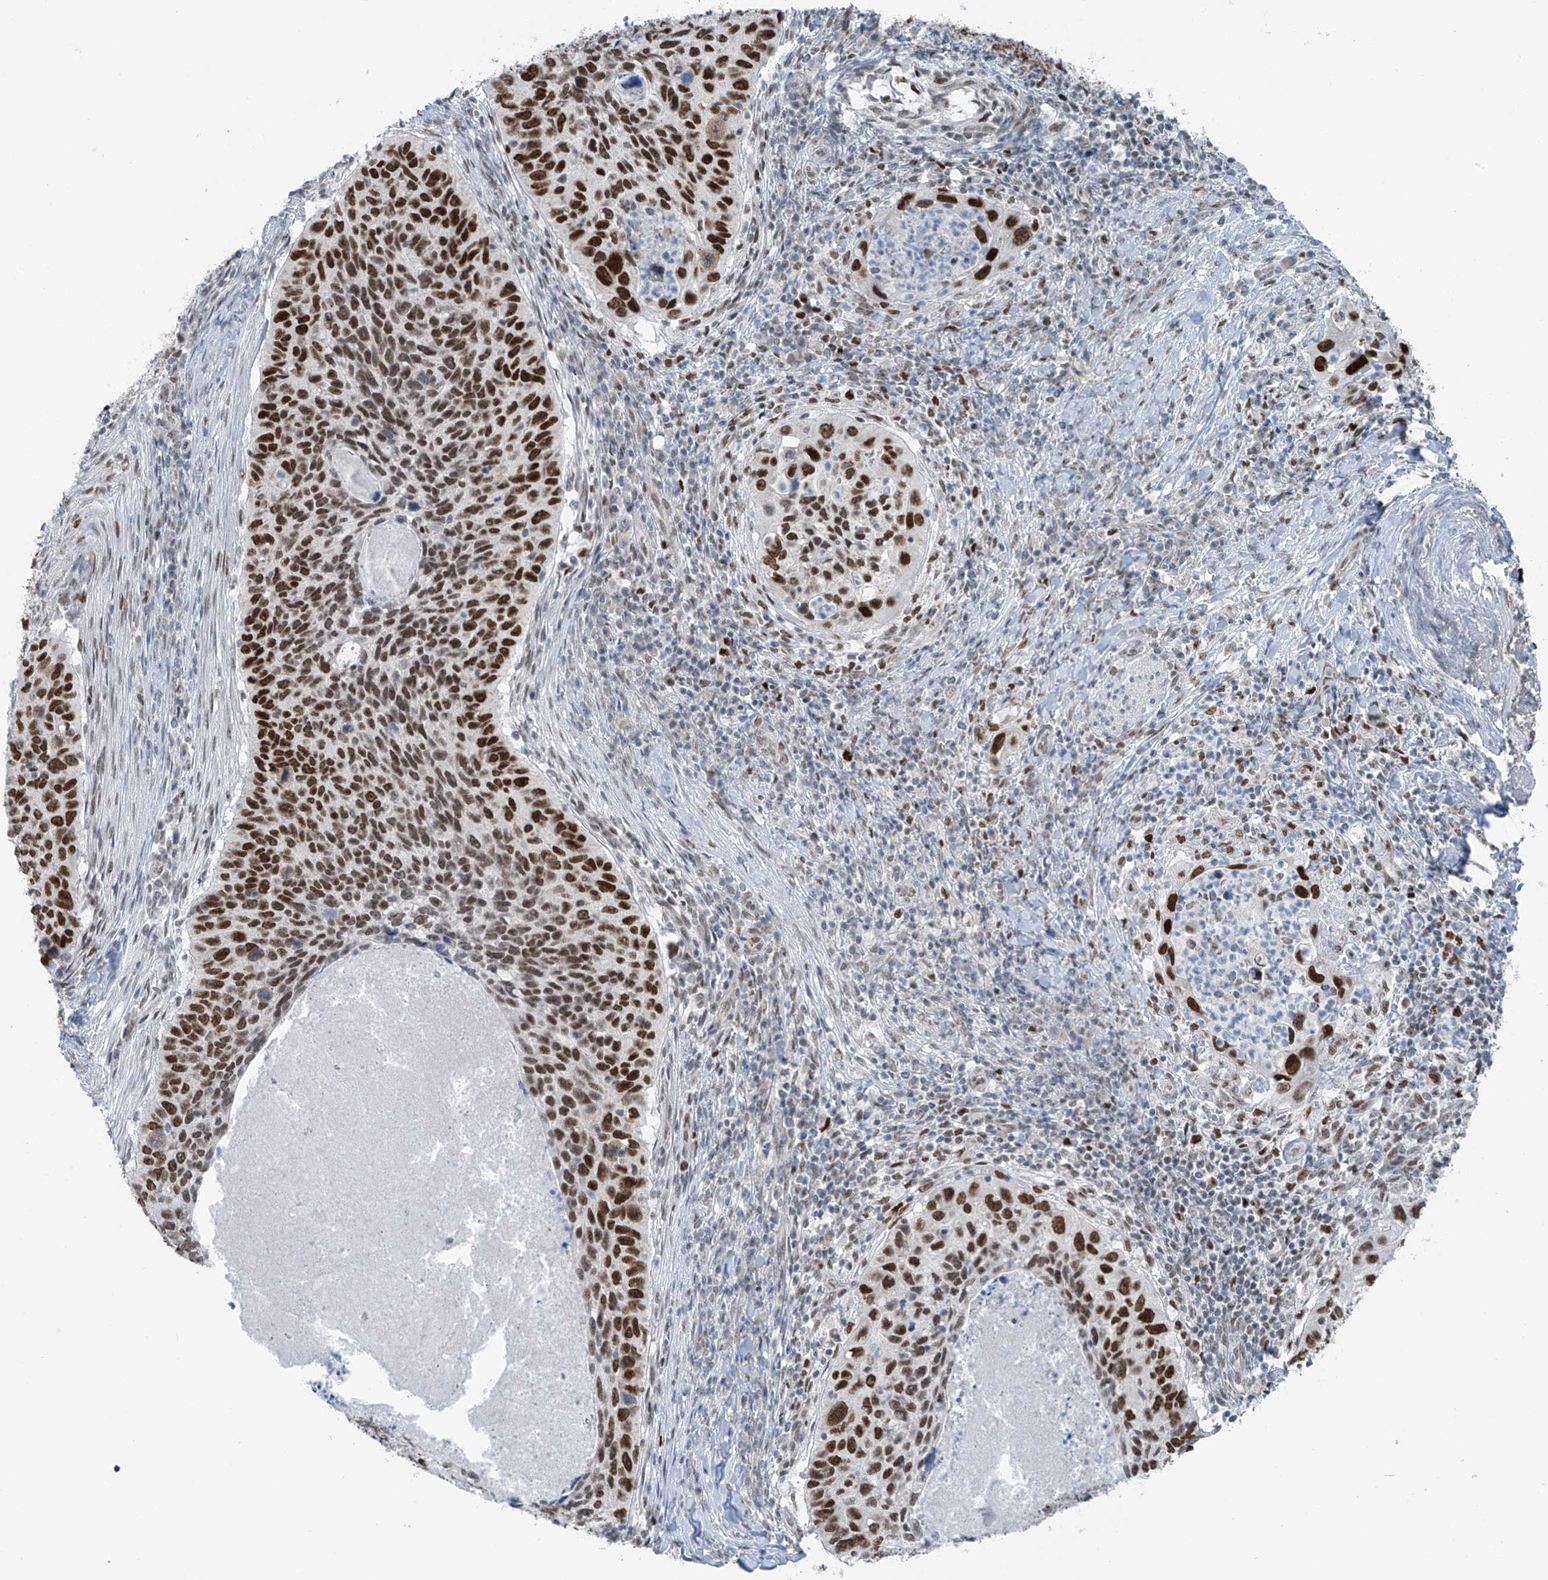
{"staining": {"intensity": "strong", "quantity": ">75%", "location": "nuclear"}, "tissue": "cervical cancer", "cell_type": "Tumor cells", "image_type": "cancer", "snomed": [{"axis": "morphology", "description": "Squamous cell carcinoma, NOS"}, {"axis": "topography", "description": "Cervix"}], "caption": "Brown immunohistochemical staining in cervical cancer (squamous cell carcinoma) exhibits strong nuclear positivity in about >75% of tumor cells.", "gene": "WRNIP1", "patient": {"sex": "female", "age": 38}}